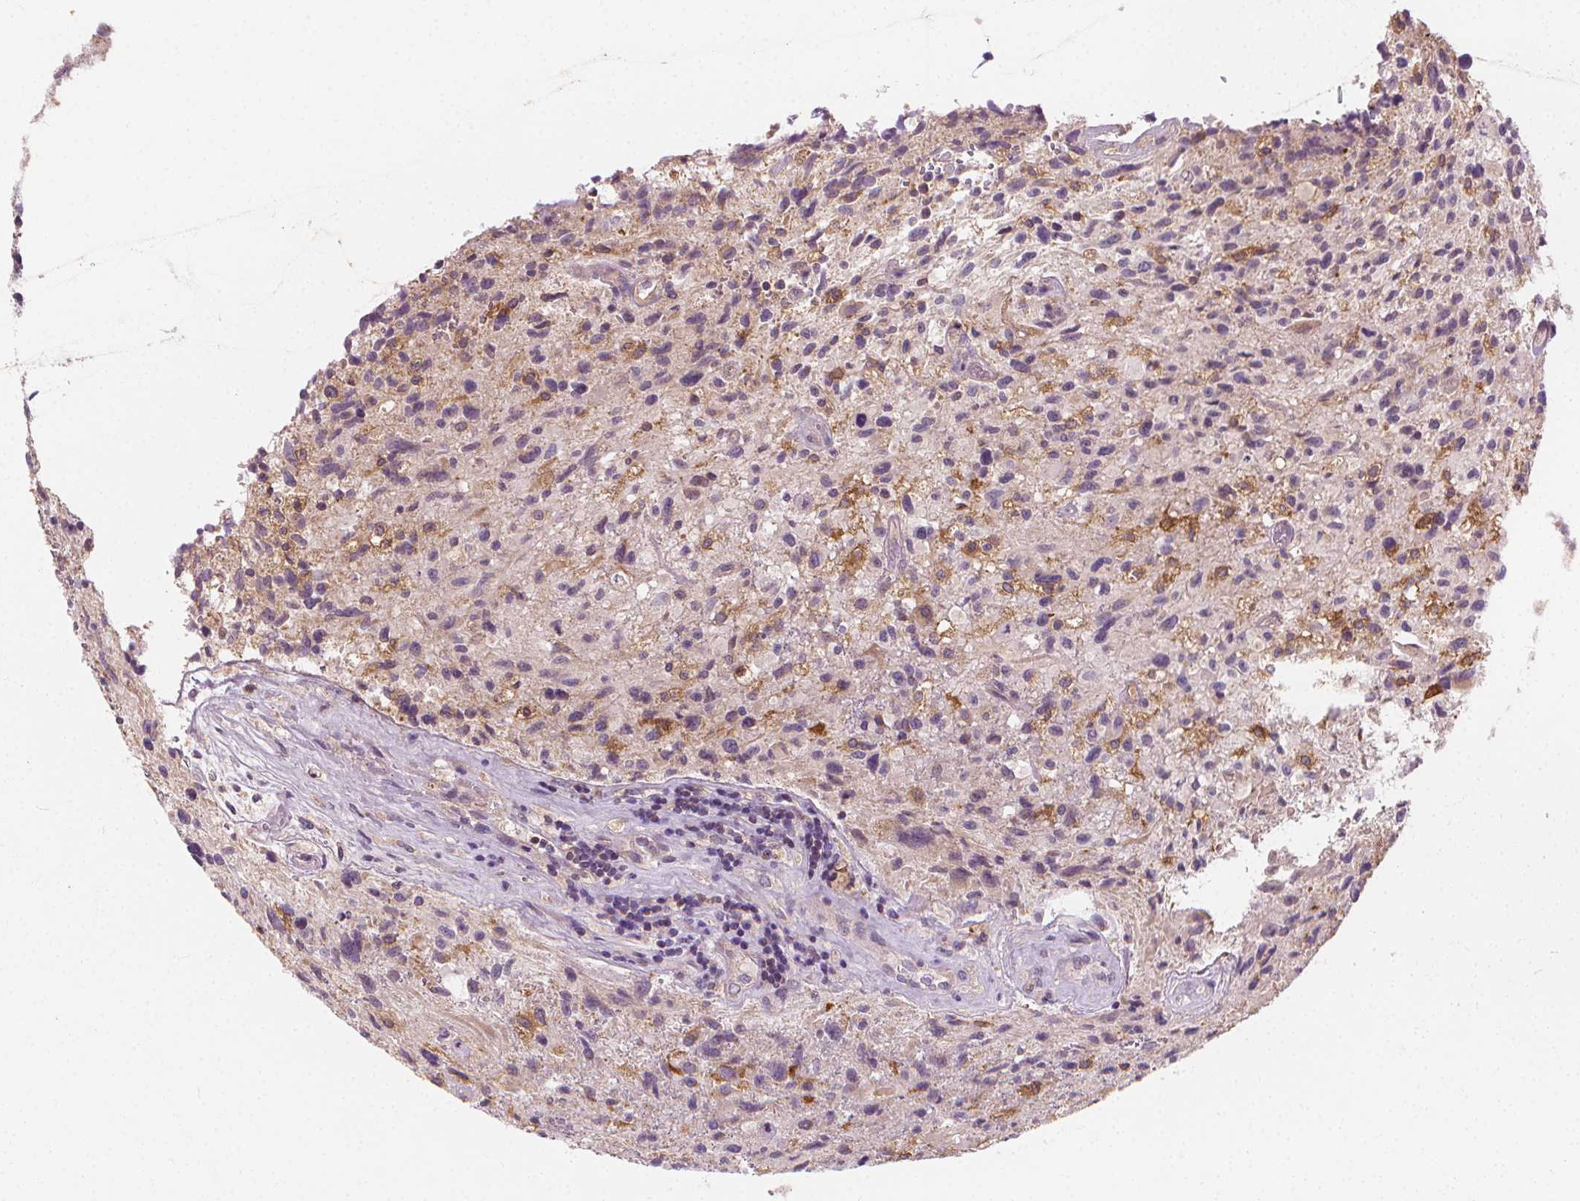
{"staining": {"intensity": "negative", "quantity": "none", "location": "none"}, "tissue": "glioma", "cell_type": "Tumor cells", "image_type": "cancer", "snomed": [{"axis": "morphology", "description": "Glioma, malignant, High grade"}, {"axis": "topography", "description": "Brain"}], "caption": "Protein analysis of malignant high-grade glioma shows no significant positivity in tumor cells.", "gene": "RAB20", "patient": {"sex": "male", "age": 63}}